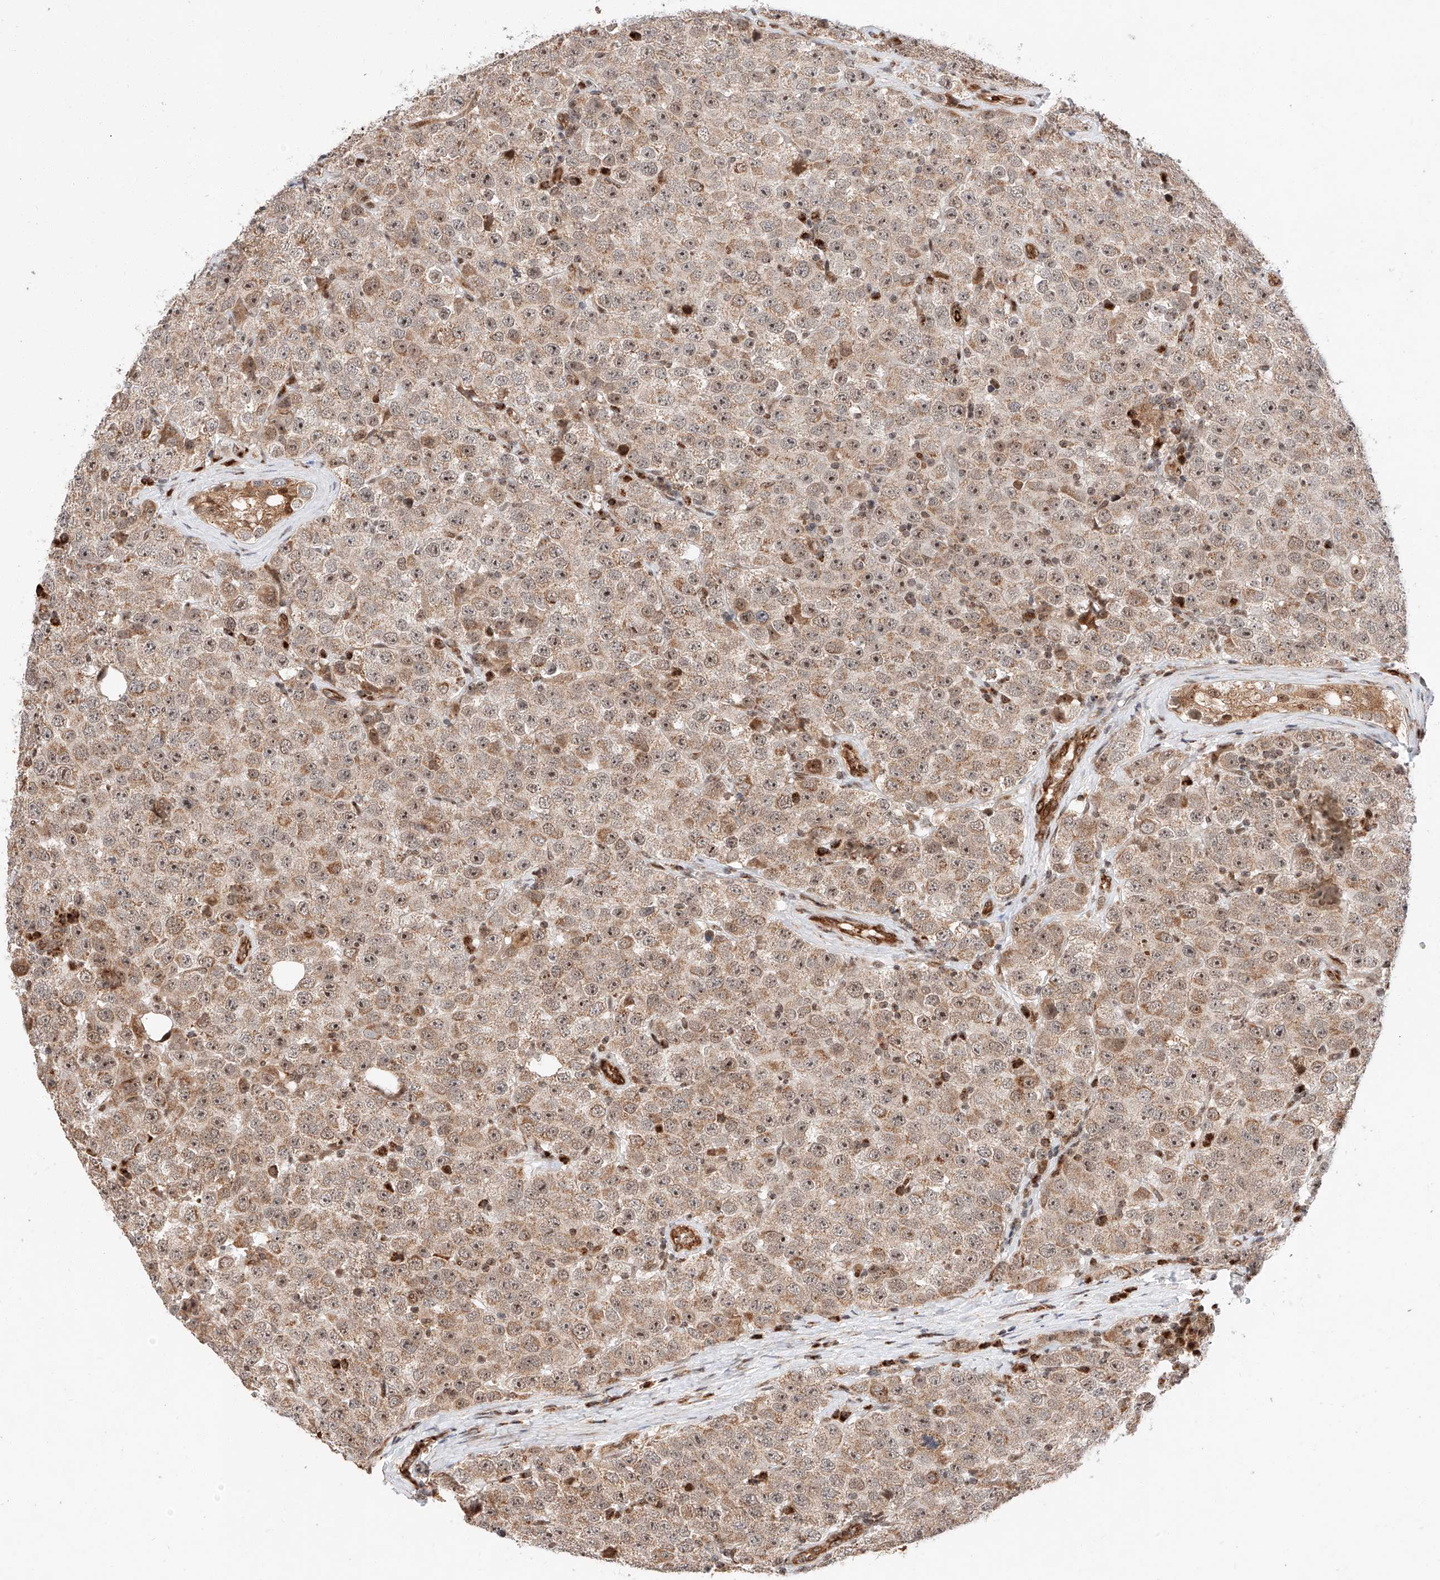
{"staining": {"intensity": "moderate", "quantity": ">75%", "location": "cytoplasmic/membranous"}, "tissue": "testis cancer", "cell_type": "Tumor cells", "image_type": "cancer", "snomed": [{"axis": "morphology", "description": "Seminoma, NOS"}, {"axis": "topography", "description": "Testis"}], "caption": "About >75% of tumor cells in human testis cancer exhibit moderate cytoplasmic/membranous protein staining as visualized by brown immunohistochemical staining.", "gene": "THTPA", "patient": {"sex": "male", "age": 28}}